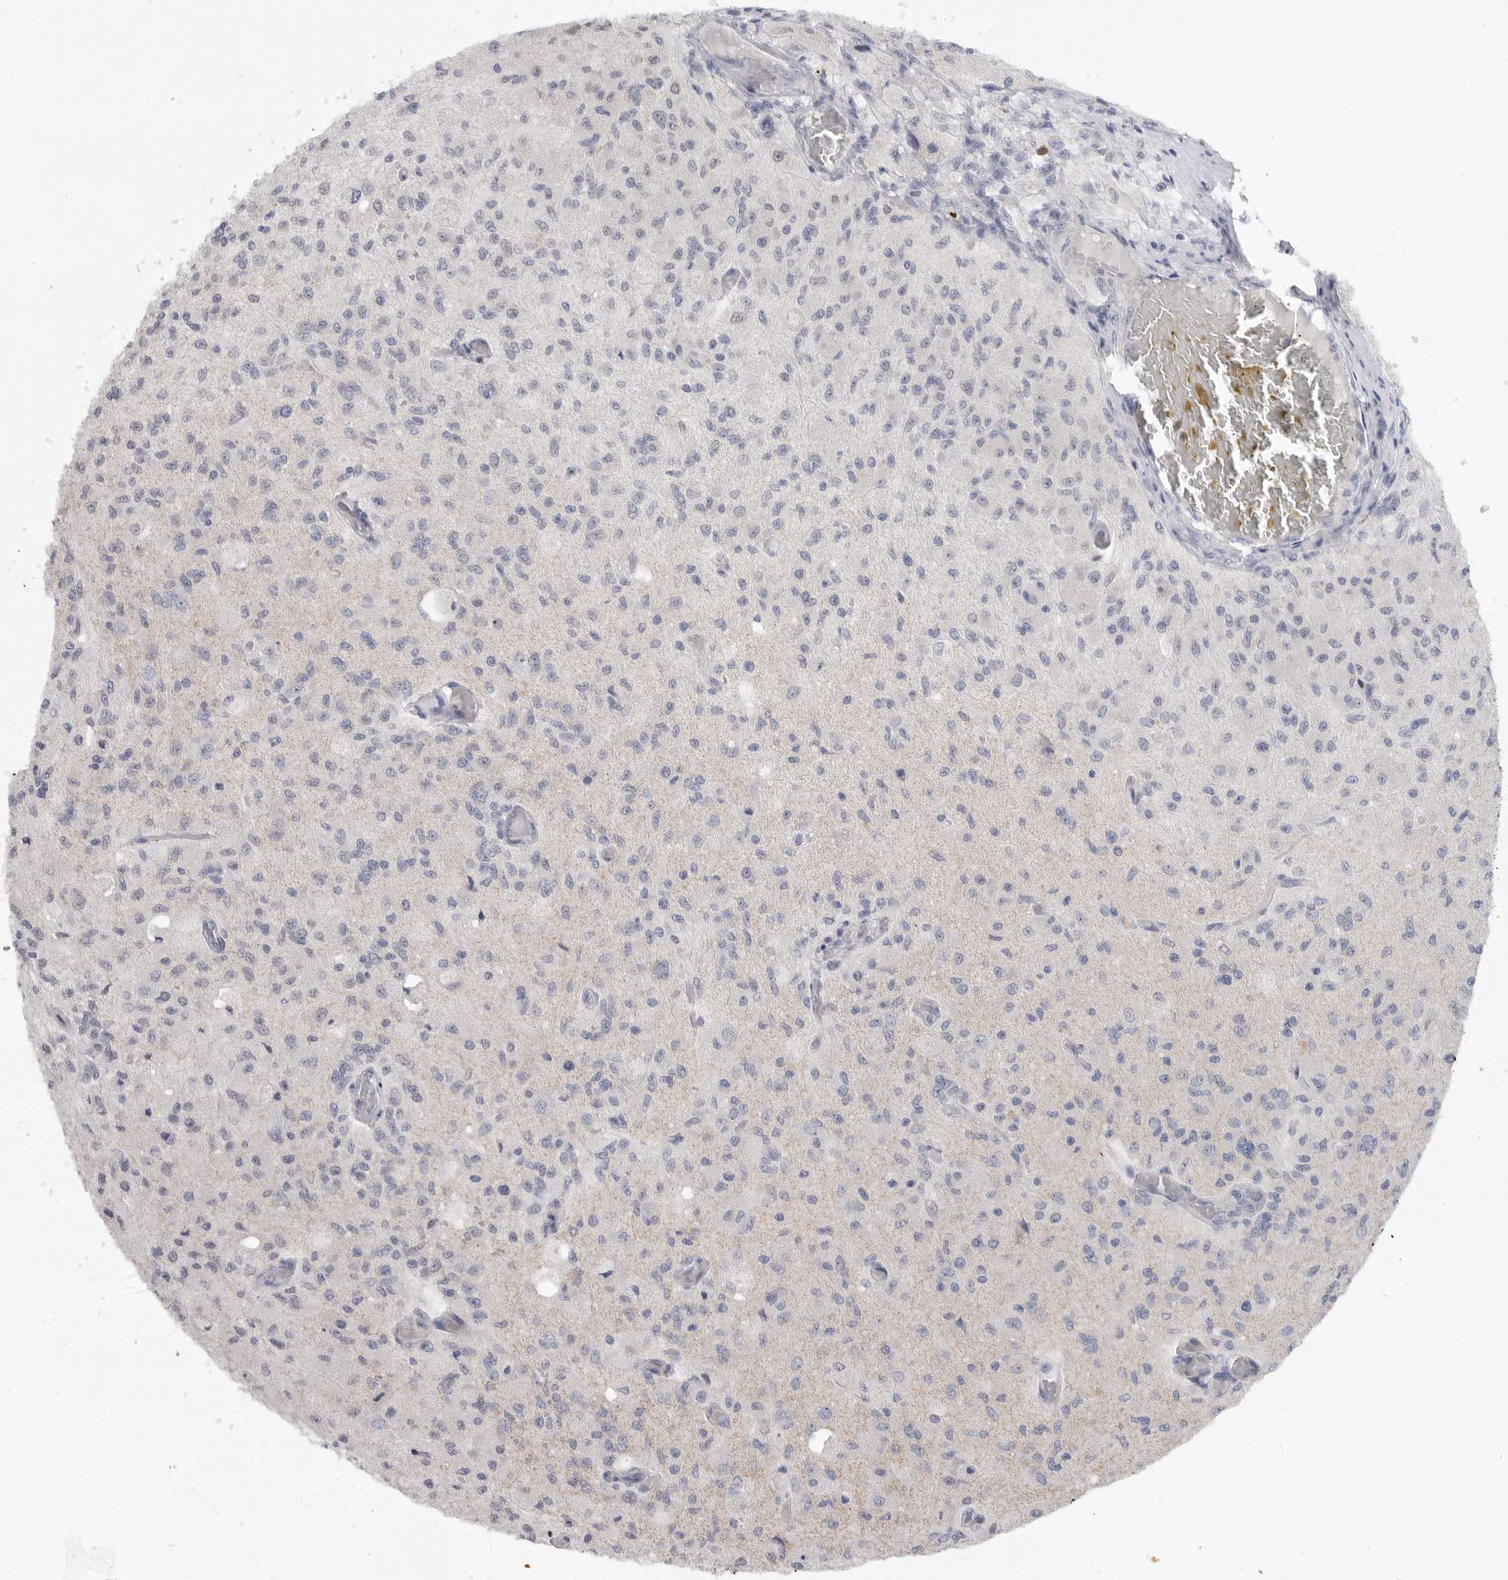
{"staining": {"intensity": "negative", "quantity": "none", "location": "none"}, "tissue": "glioma", "cell_type": "Tumor cells", "image_type": "cancer", "snomed": [{"axis": "morphology", "description": "Normal tissue, NOS"}, {"axis": "morphology", "description": "Glioma, malignant, High grade"}, {"axis": "topography", "description": "Cerebral cortex"}], "caption": "An IHC micrograph of malignant glioma (high-grade) is shown. There is no staining in tumor cells of malignant glioma (high-grade).", "gene": "MTFR1L", "patient": {"sex": "male", "age": 77}}